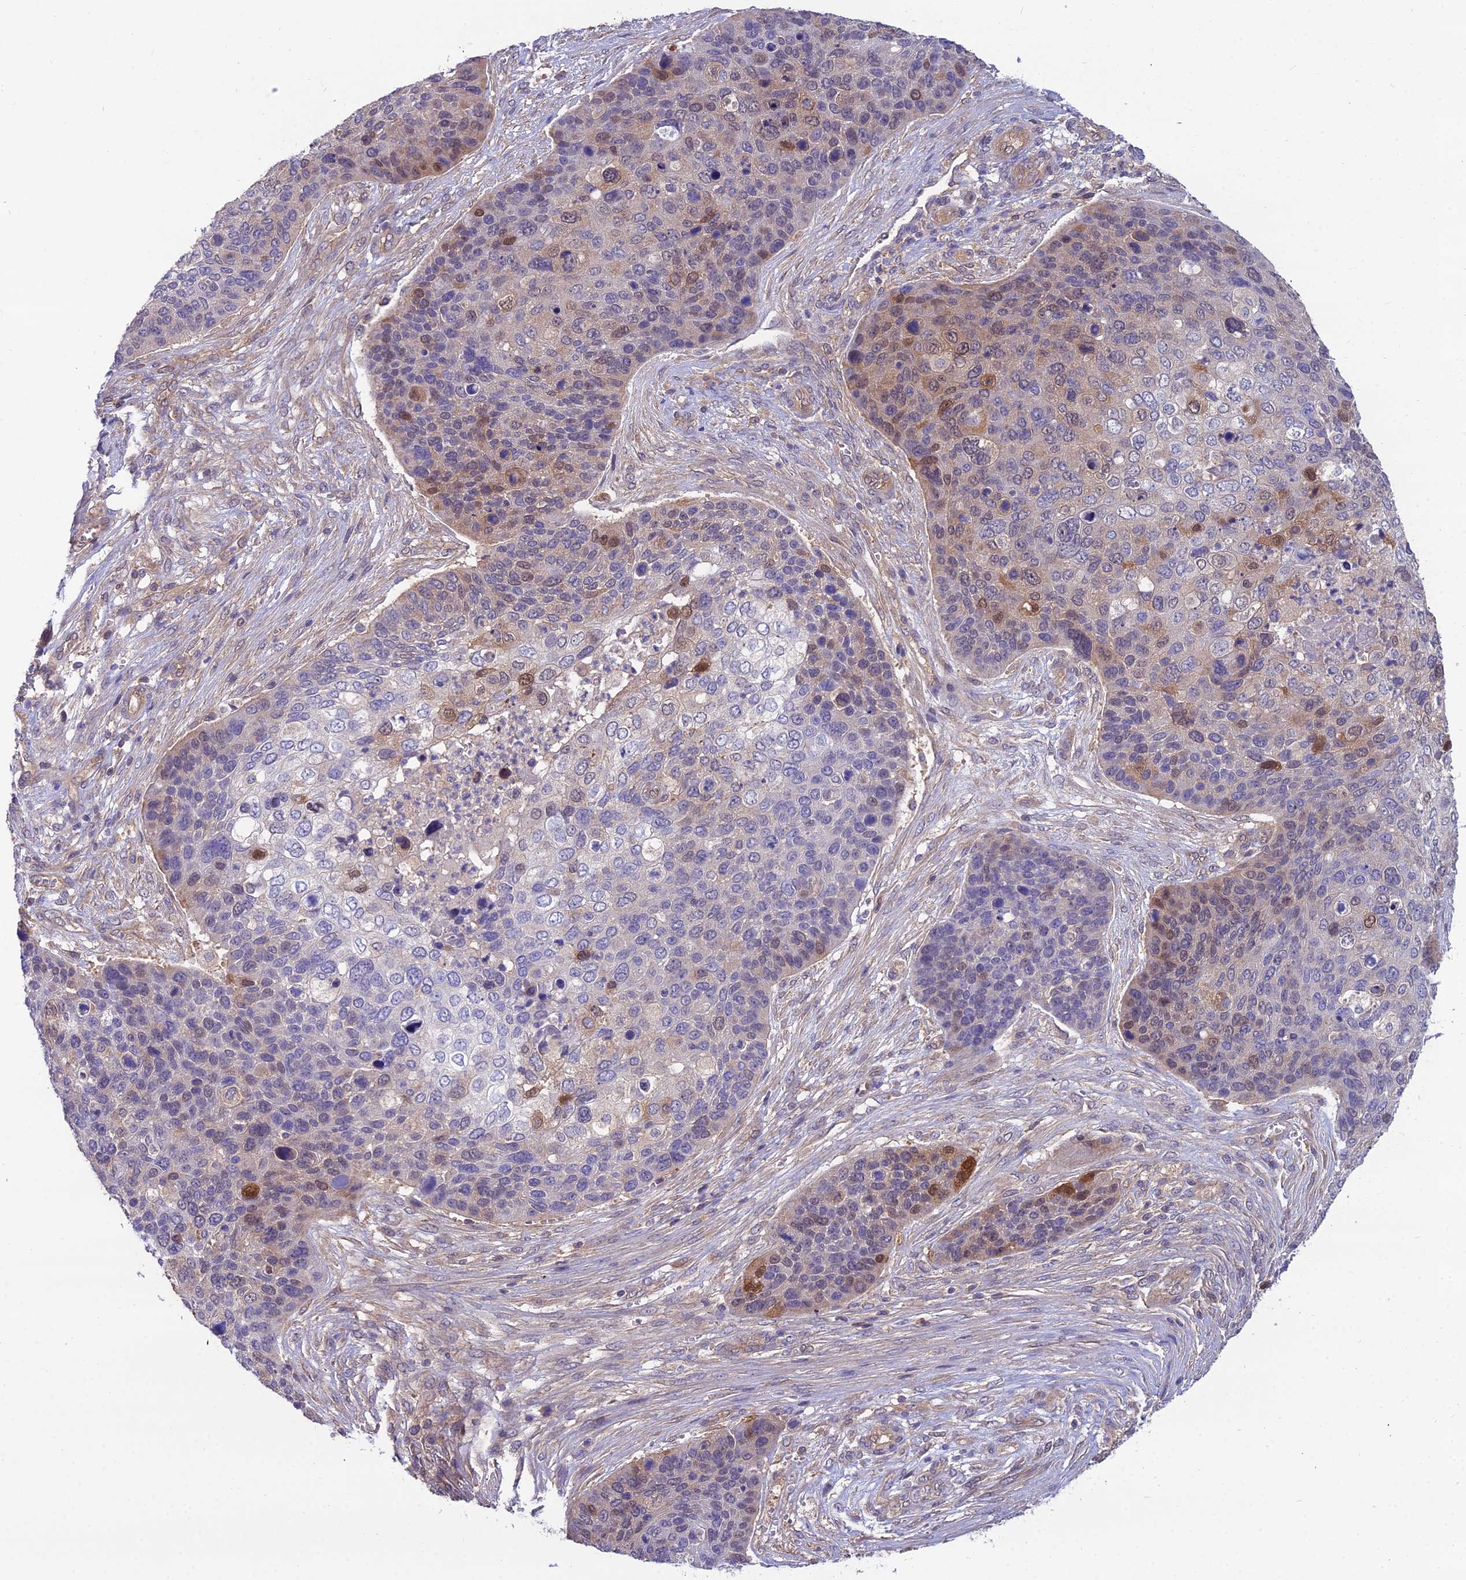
{"staining": {"intensity": "moderate", "quantity": "<25%", "location": "nuclear"}, "tissue": "skin cancer", "cell_type": "Tumor cells", "image_type": "cancer", "snomed": [{"axis": "morphology", "description": "Basal cell carcinoma"}, {"axis": "topography", "description": "Skin"}], "caption": "The histopathology image reveals immunohistochemical staining of skin cancer. There is moderate nuclear expression is identified in approximately <25% of tumor cells. The protein of interest is shown in brown color, while the nuclei are stained blue.", "gene": "MVD", "patient": {"sex": "female", "age": 74}}